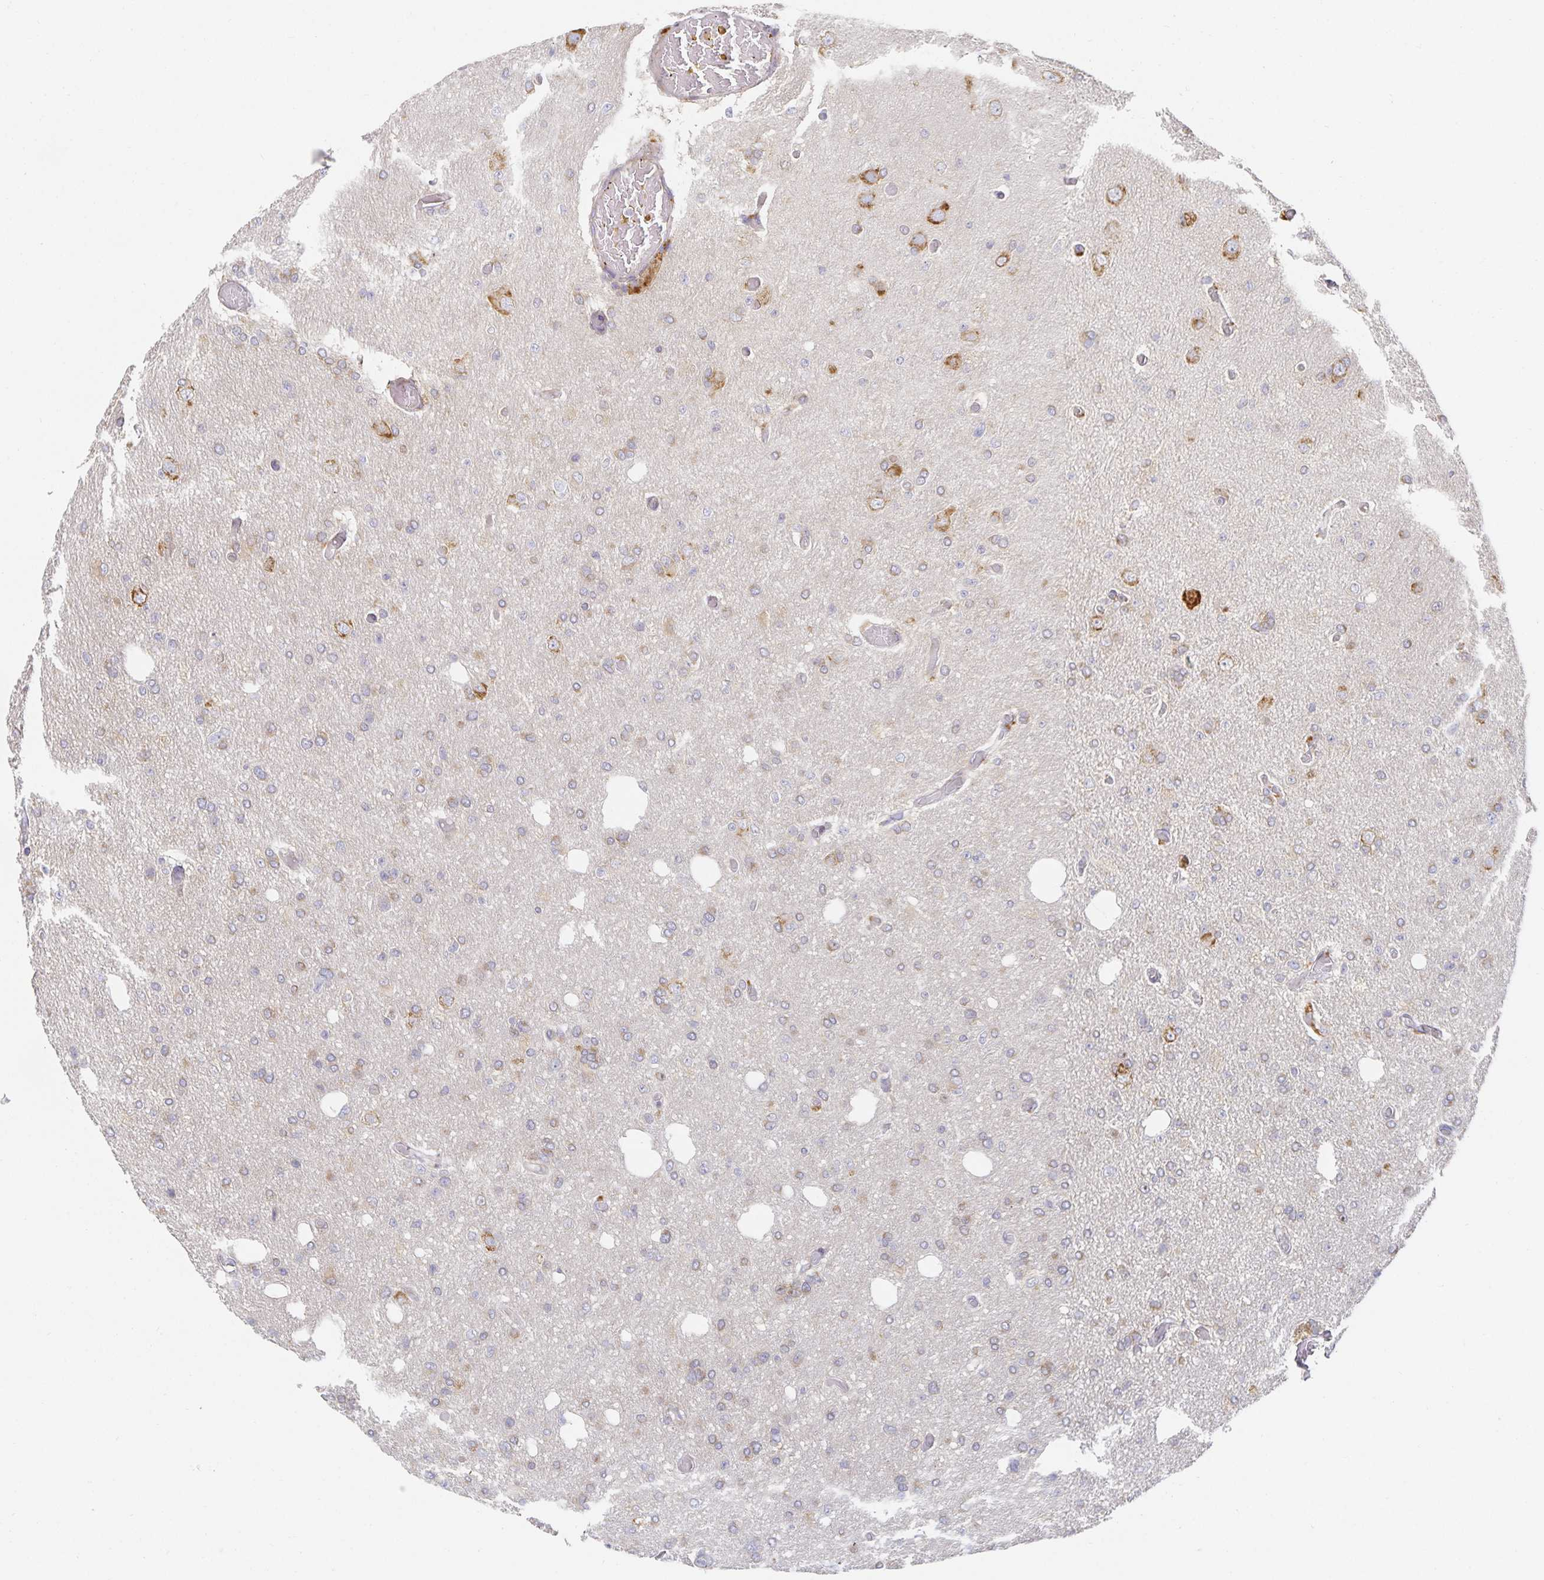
{"staining": {"intensity": "negative", "quantity": "none", "location": "none"}, "tissue": "glioma", "cell_type": "Tumor cells", "image_type": "cancer", "snomed": [{"axis": "morphology", "description": "Glioma, malignant, Low grade"}, {"axis": "topography", "description": "Brain"}], "caption": "DAB (3,3'-diaminobenzidine) immunohistochemical staining of human glioma reveals no significant staining in tumor cells. The staining is performed using DAB (3,3'-diaminobenzidine) brown chromogen with nuclei counter-stained in using hematoxylin.", "gene": "NOMO1", "patient": {"sex": "male", "age": 26}}